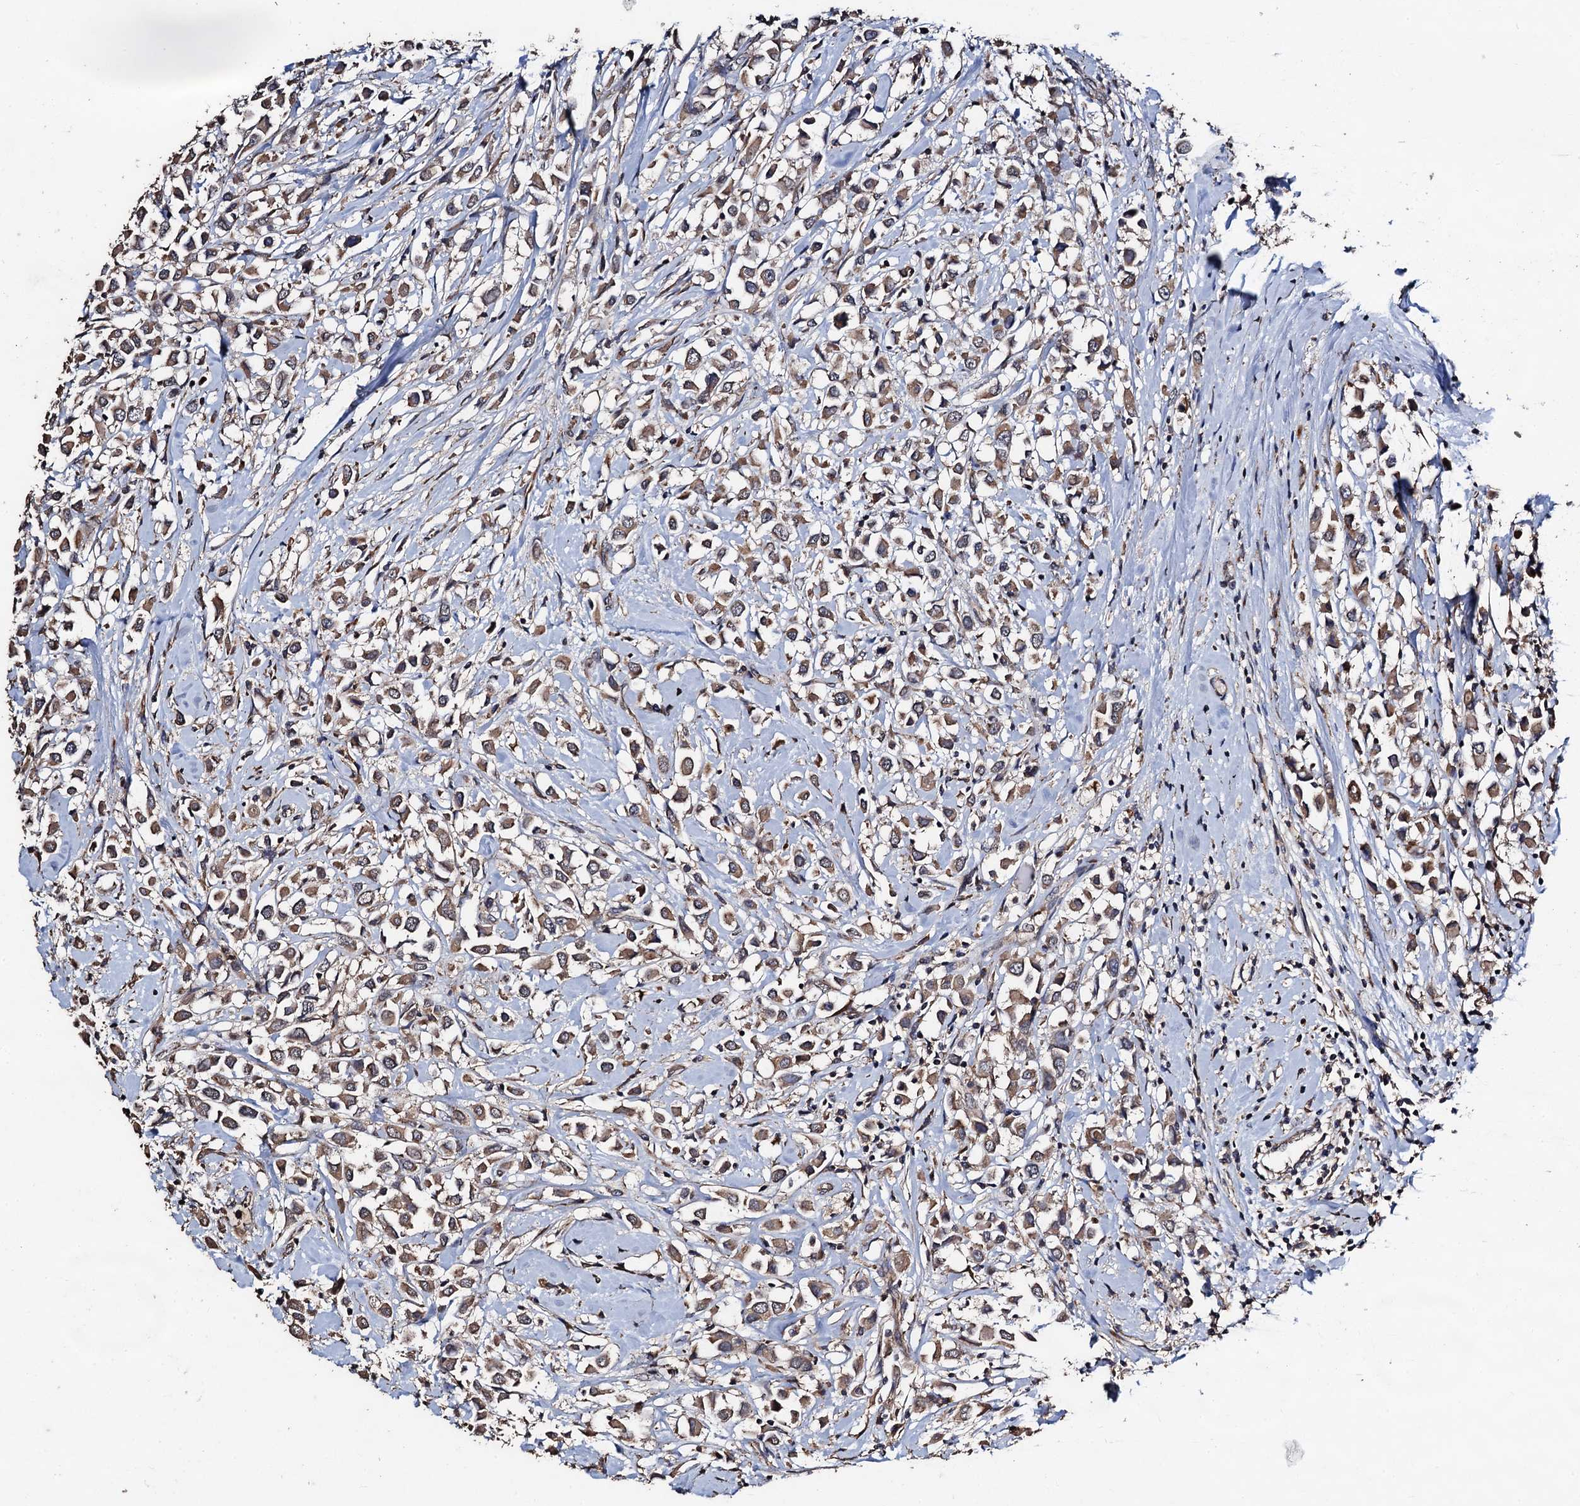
{"staining": {"intensity": "moderate", "quantity": ">75%", "location": "cytoplasmic/membranous"}, "tissue": "breast cancer", "cell_type": "Tumor cells", "image_type": "cancer", "snomed": [{"axis": "morphology", "description": "Duct carcinoma"}, {"axis": "topography", "description": "Breast"}], "caption": "This is an image of immunohistochemistry (IHC) staining of breast cancer, which shows moderate staining in the cytoplasmic/membranous of tumor cells.", "gene": "PPTC7", "patient": {"sex": "female", "age": 87}}